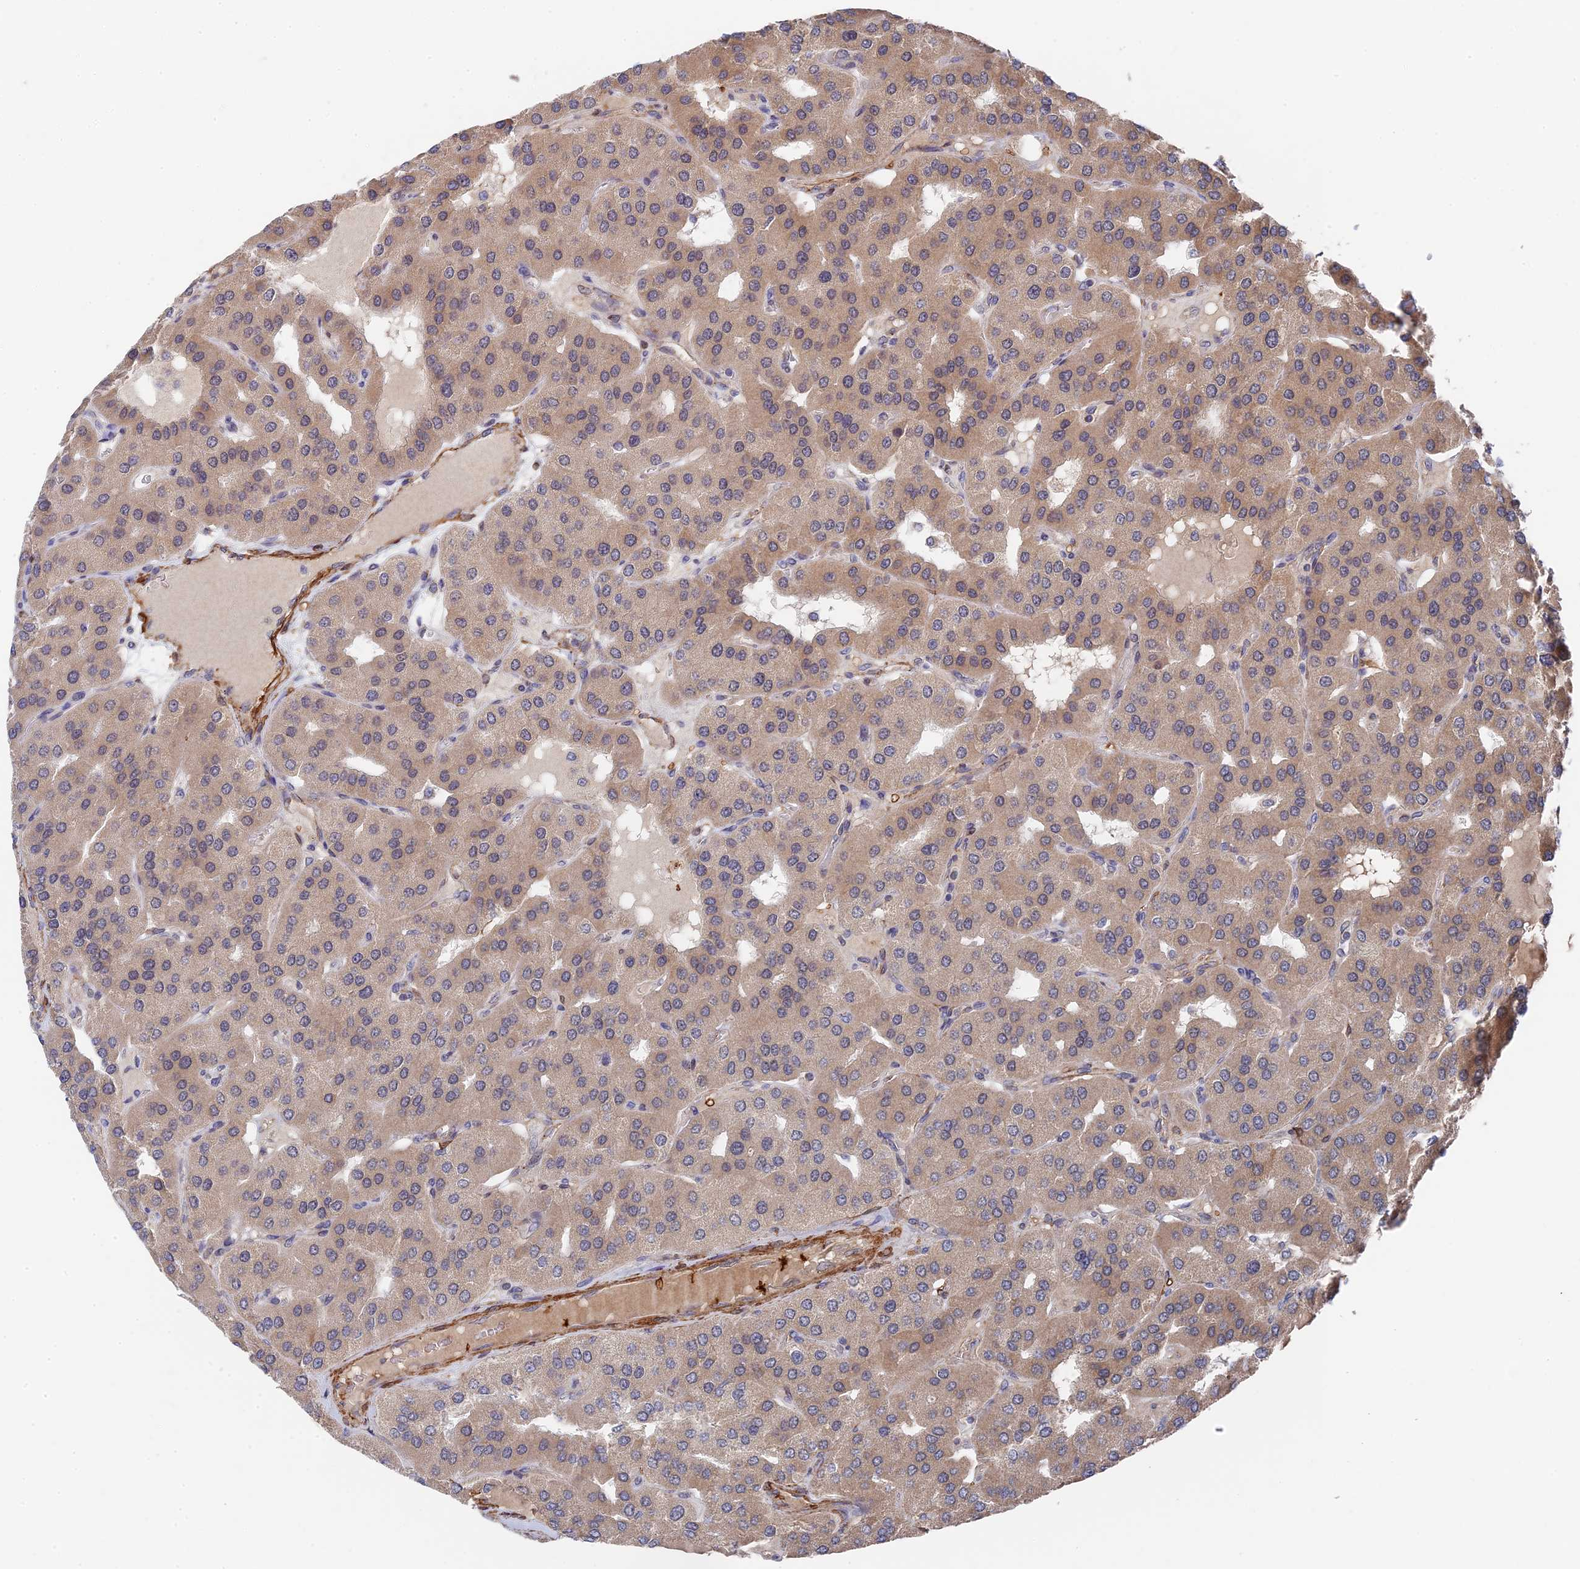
{"staining": {"intensity": "moderate", "quantity": ">75%", "location": "cytoplasmic/membranous"}, "tissue": "parathyroid gland", "cell_type": "Glandular cells", "image_type": "normal", "snomed": [{"axis": "morphology", "description": "Normal tissue, NOS"}, {"axis": "morphology", "description": "Adenoma, NOS"}, {"axis": "topography", "description": "Parathyroid gland"}], "caption": "Human parathyroid gland stained for a protein (brown) exhibits moderate cytoplasmic/membranous positive expression in approximately >75% of glandular cells.", "gene": "ZNF320", "patient": {"sex": "female", "age": 86}}